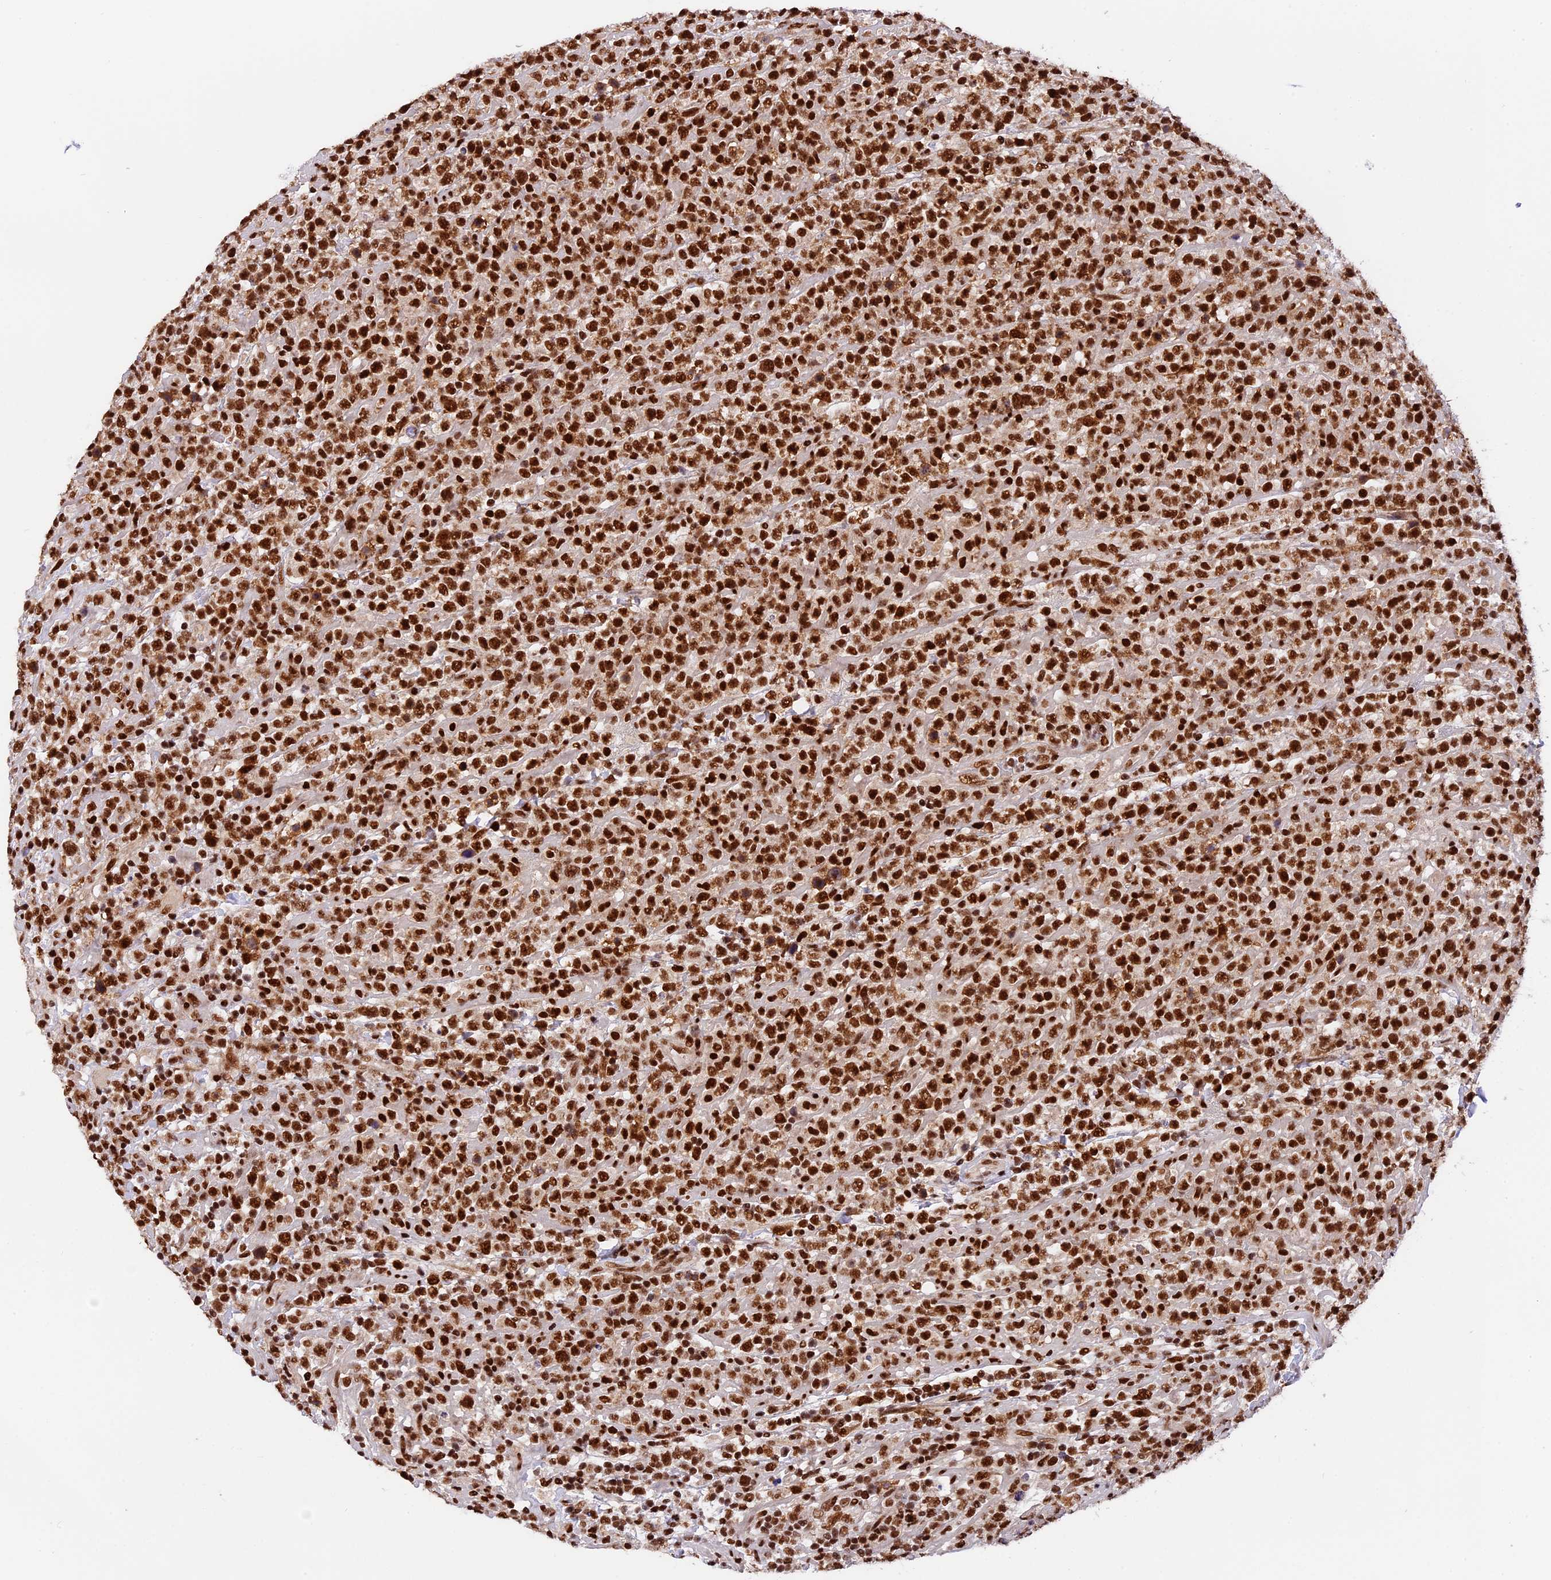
{"staining": {"intensity": "strong", "quantity": ">75%", "location": "nuclear"}, "tissue": "lymphoma", "cell_type": "Tumor cells", "image_type": "cancer", "snomed": [{"axis": "morphology", "description": "Malignant lymphoma, non-Hodgkin's type, High grade"}, {"axis": "topography", "description": "Colon"}], "caption": "A micrograph showing strong nuclear positivity in approximately >75% of tumor cells in malignant lymphoma, non-Hodgkin's type (high-grade), as visualized by brown immunohistochemical staining.", "gene": "RAMAC", "patient": {"sex": "female", "age": 53}}